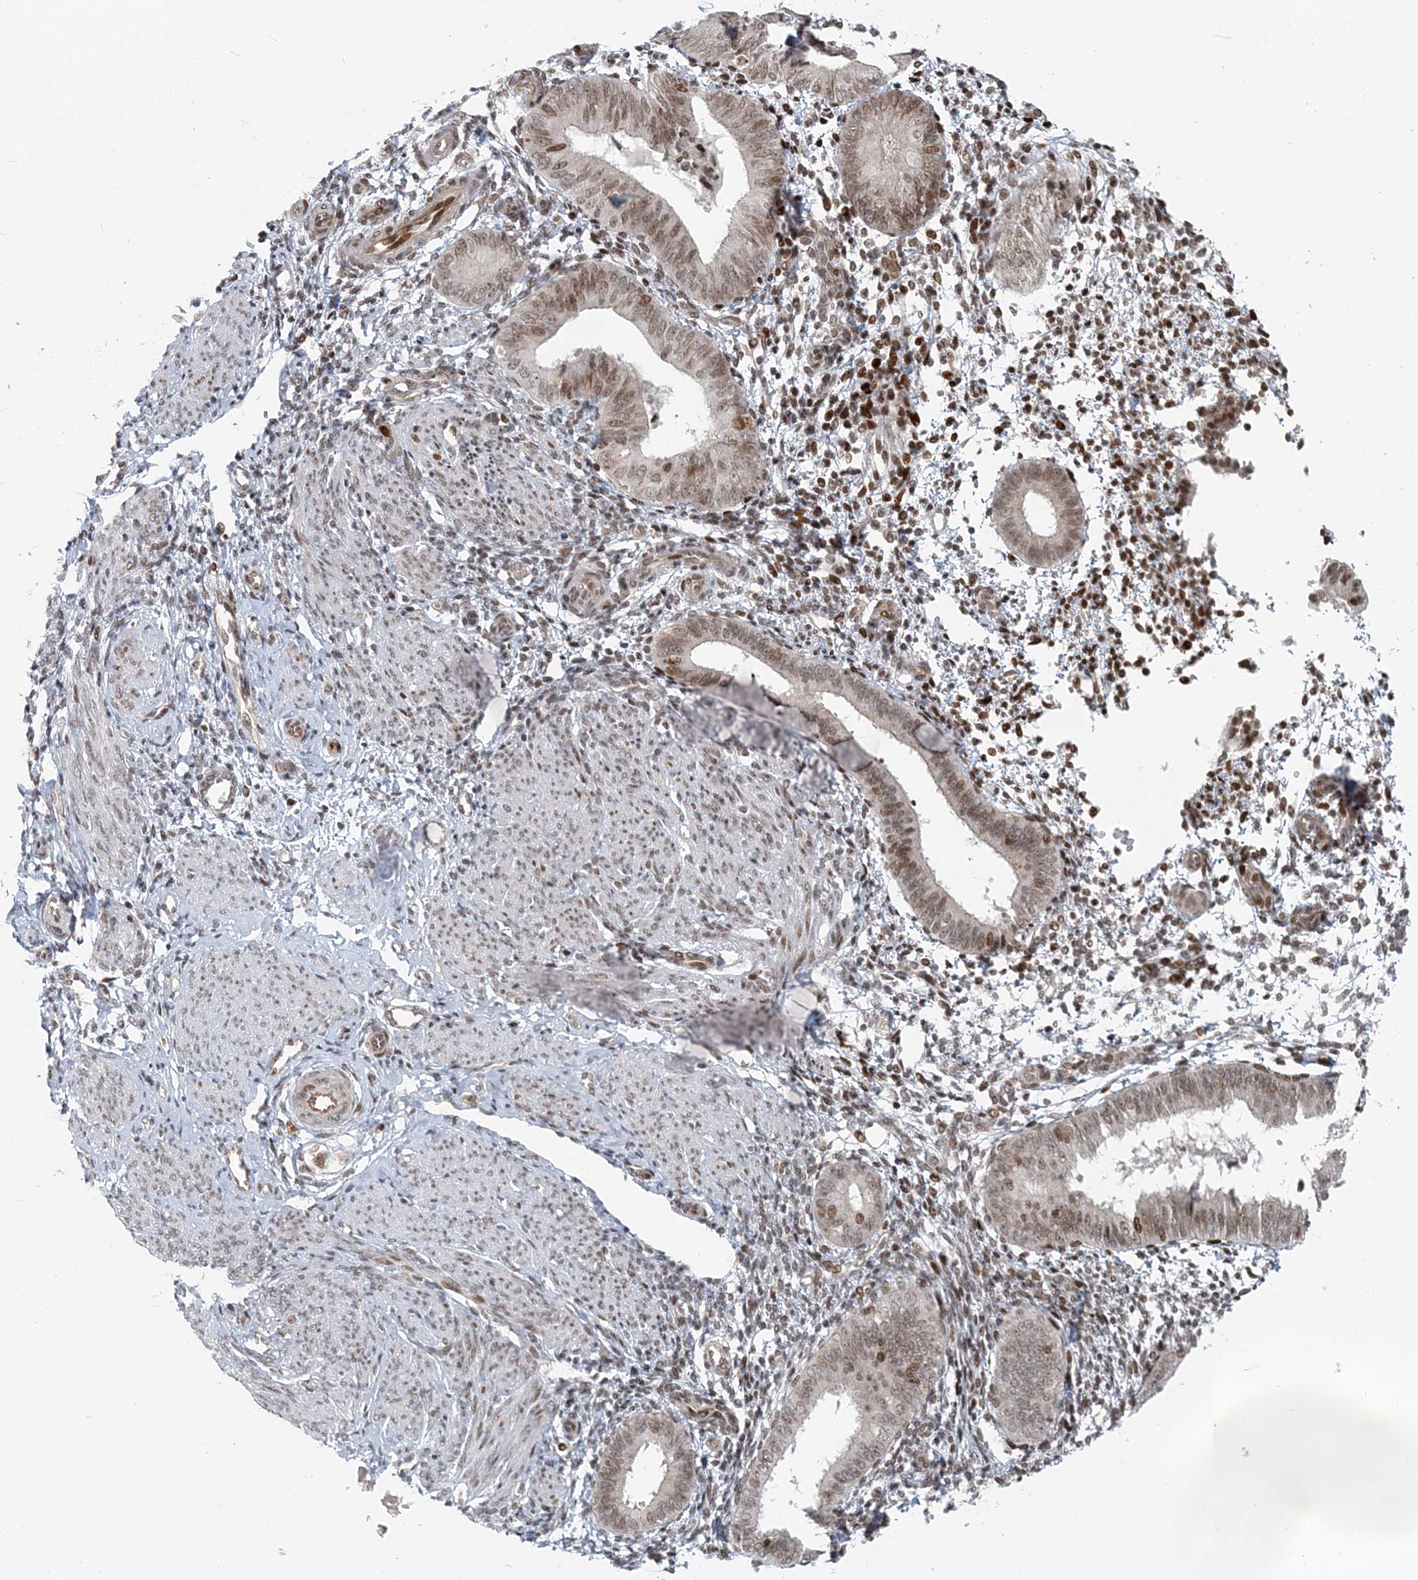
{"staining": {"intensity": "moderate", "quantity": "25%-75%", "location": "nuclear"}, "tissue": "endometrium", "cell_type": "Cells in endometrial stroma", "image_type": "normal", "snomed": [{"axis": "morphology", "description": "Normal tissue, NOS"}, {"axis": "topography", "description": "Uterus"}, {"axis": "topography", "description": "Endometrium"}], "caption": "A brown stain labels moderate nuclear expression of a protein in cells in endometrial stroma of normal human endometrium. The staining was performed using DAB to visualize the protein expression in brown, while the nuclei were stained in blue with hematoxylin (Magnification: 20x).", "gene": "BAZ1B", "patient": {"sex": "female", "age": 48}}